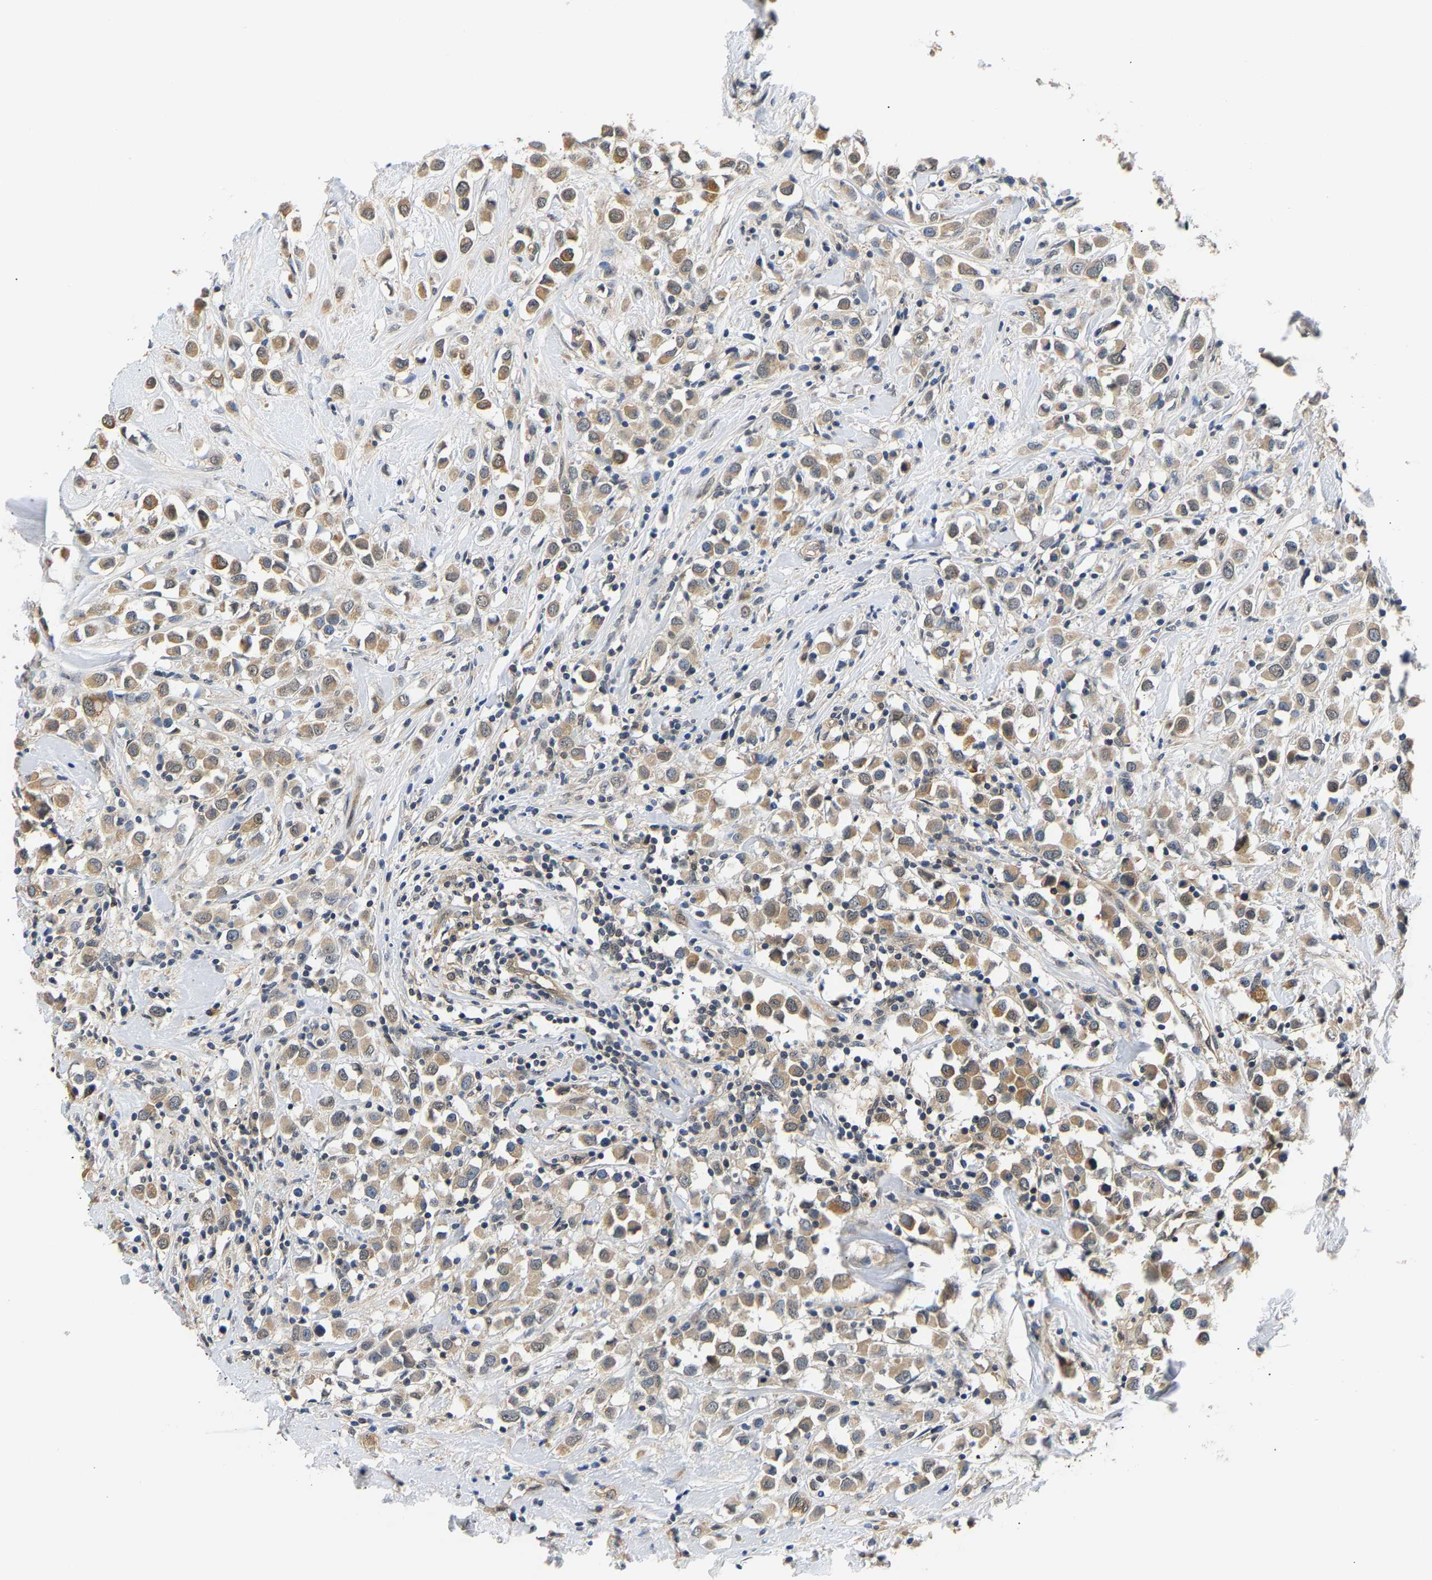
{"staining": {"intensity": "moderate", "quantity": ">75%", "location": "cytoplasmic/membranous"}, "tissue": "breast cancer", "cell_type": "Tumor cells", "image_type": "cancer", "snomed": [{"axis": "morphology", "description": "Duct carcinoma"}, {"axis": "topography", "description": "Breast"}], "caption": "Moderate cytoplasmic/membranous expression is identified in approximately >75% of tumor cells in invasive ductal carcinoma (breast).", "gene": "ARHGEF12", "patient": {"sex": "female", "age": 61}}